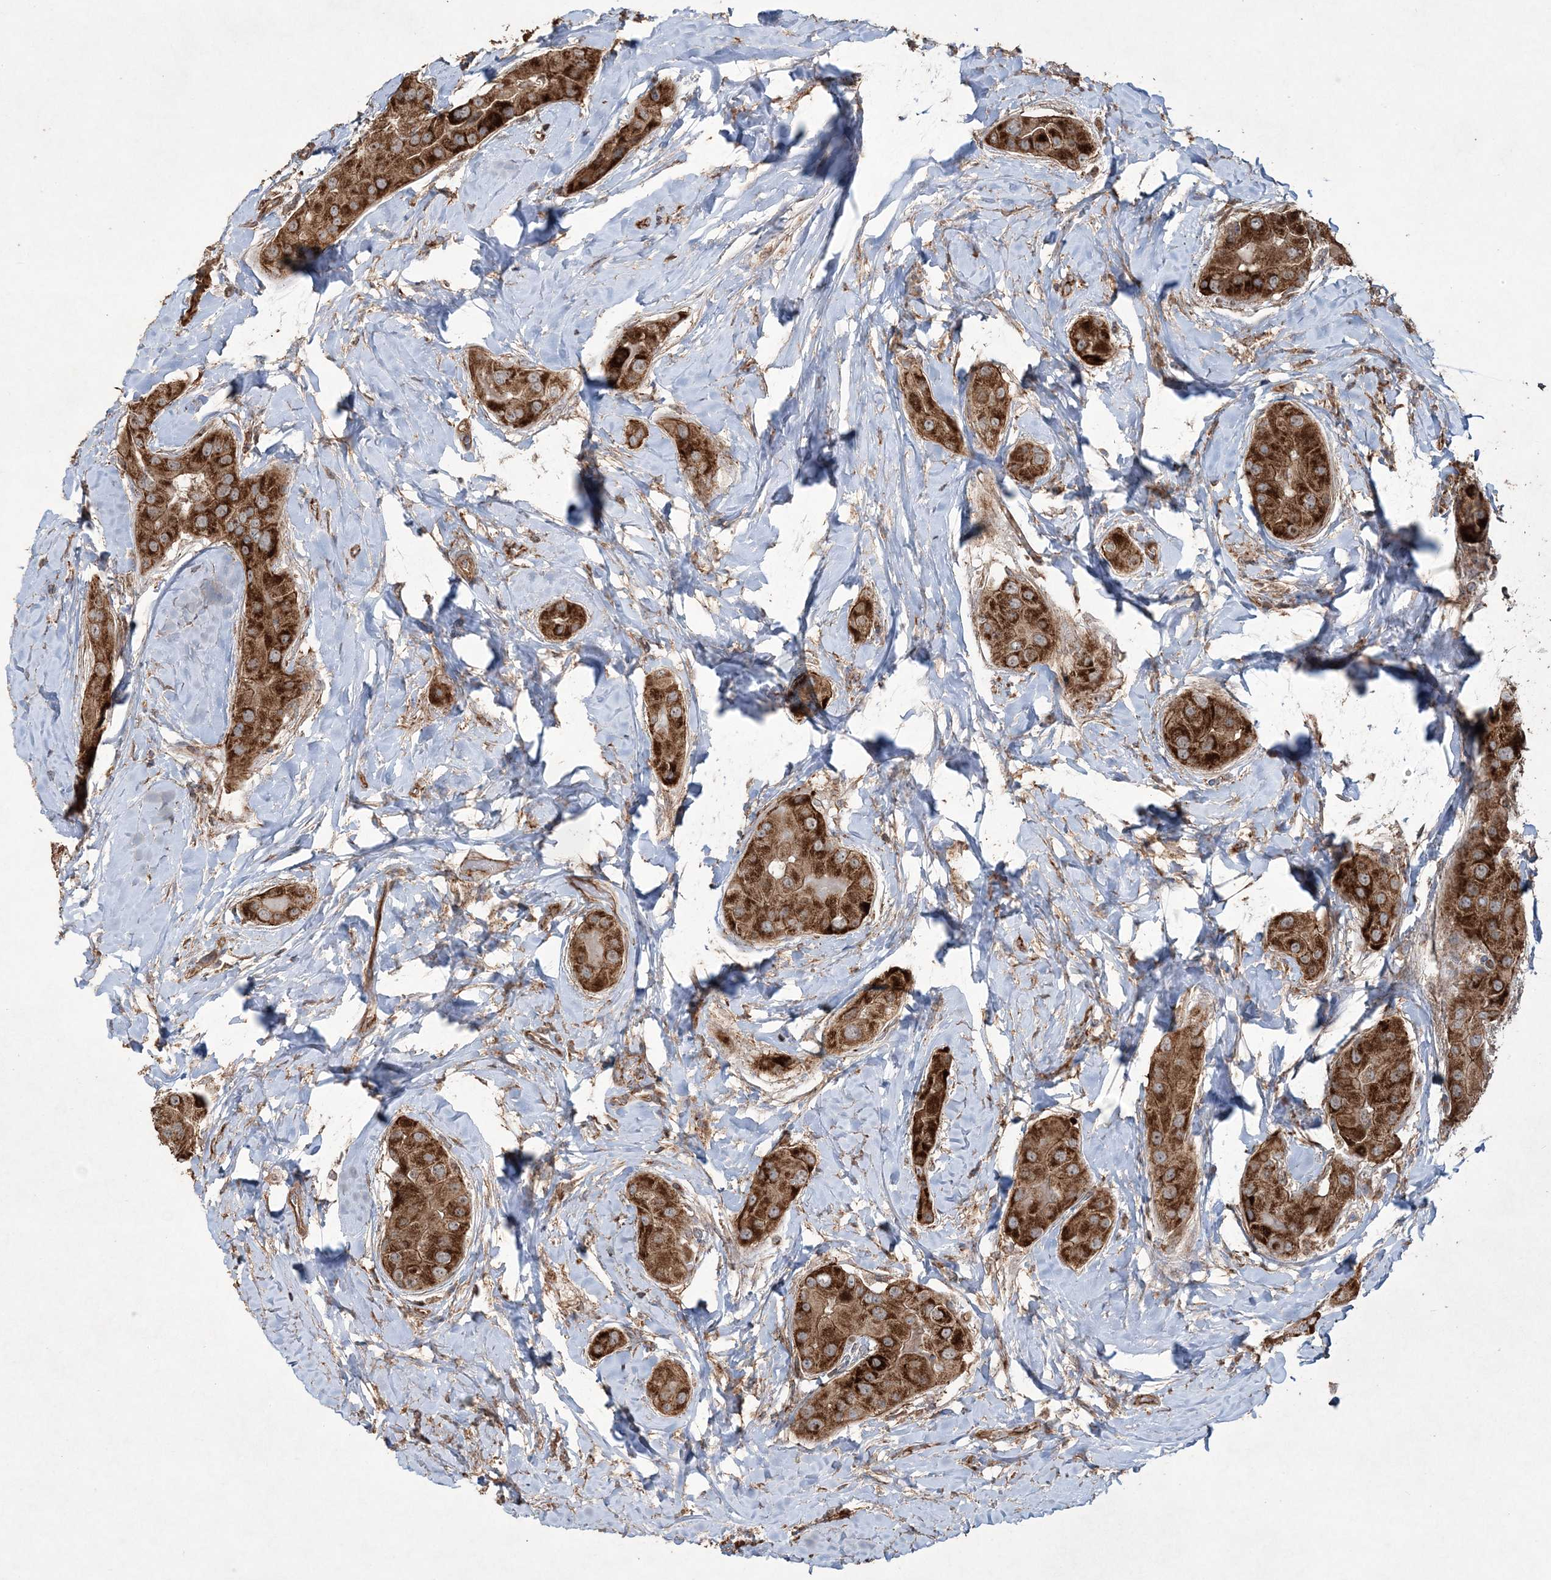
{"staining": {"intensity": "strong", "quantity": ">75%", "location": "cytoplasmic/membranous"}, "tissue": "thyroid cancer", "cell_type": "Tumor cells", "image_type": "cancer", "snomed": [{"axis": "morphology", "description": "Papillary adenocarcinoma, NOS"}, {"axis": "topography", "description": "Thyroid gland"}], "caption": "DAB (3,3'-diaminobenzidine) immunohistochemical staining of human papillary adenocarcinoma (thyroid) exhibits strong cytoplasmic/membranous protein positivity in about >75% of tumor cells.", "gene": "TTC7A", "patient": {"sex": "male", "age": 33}}